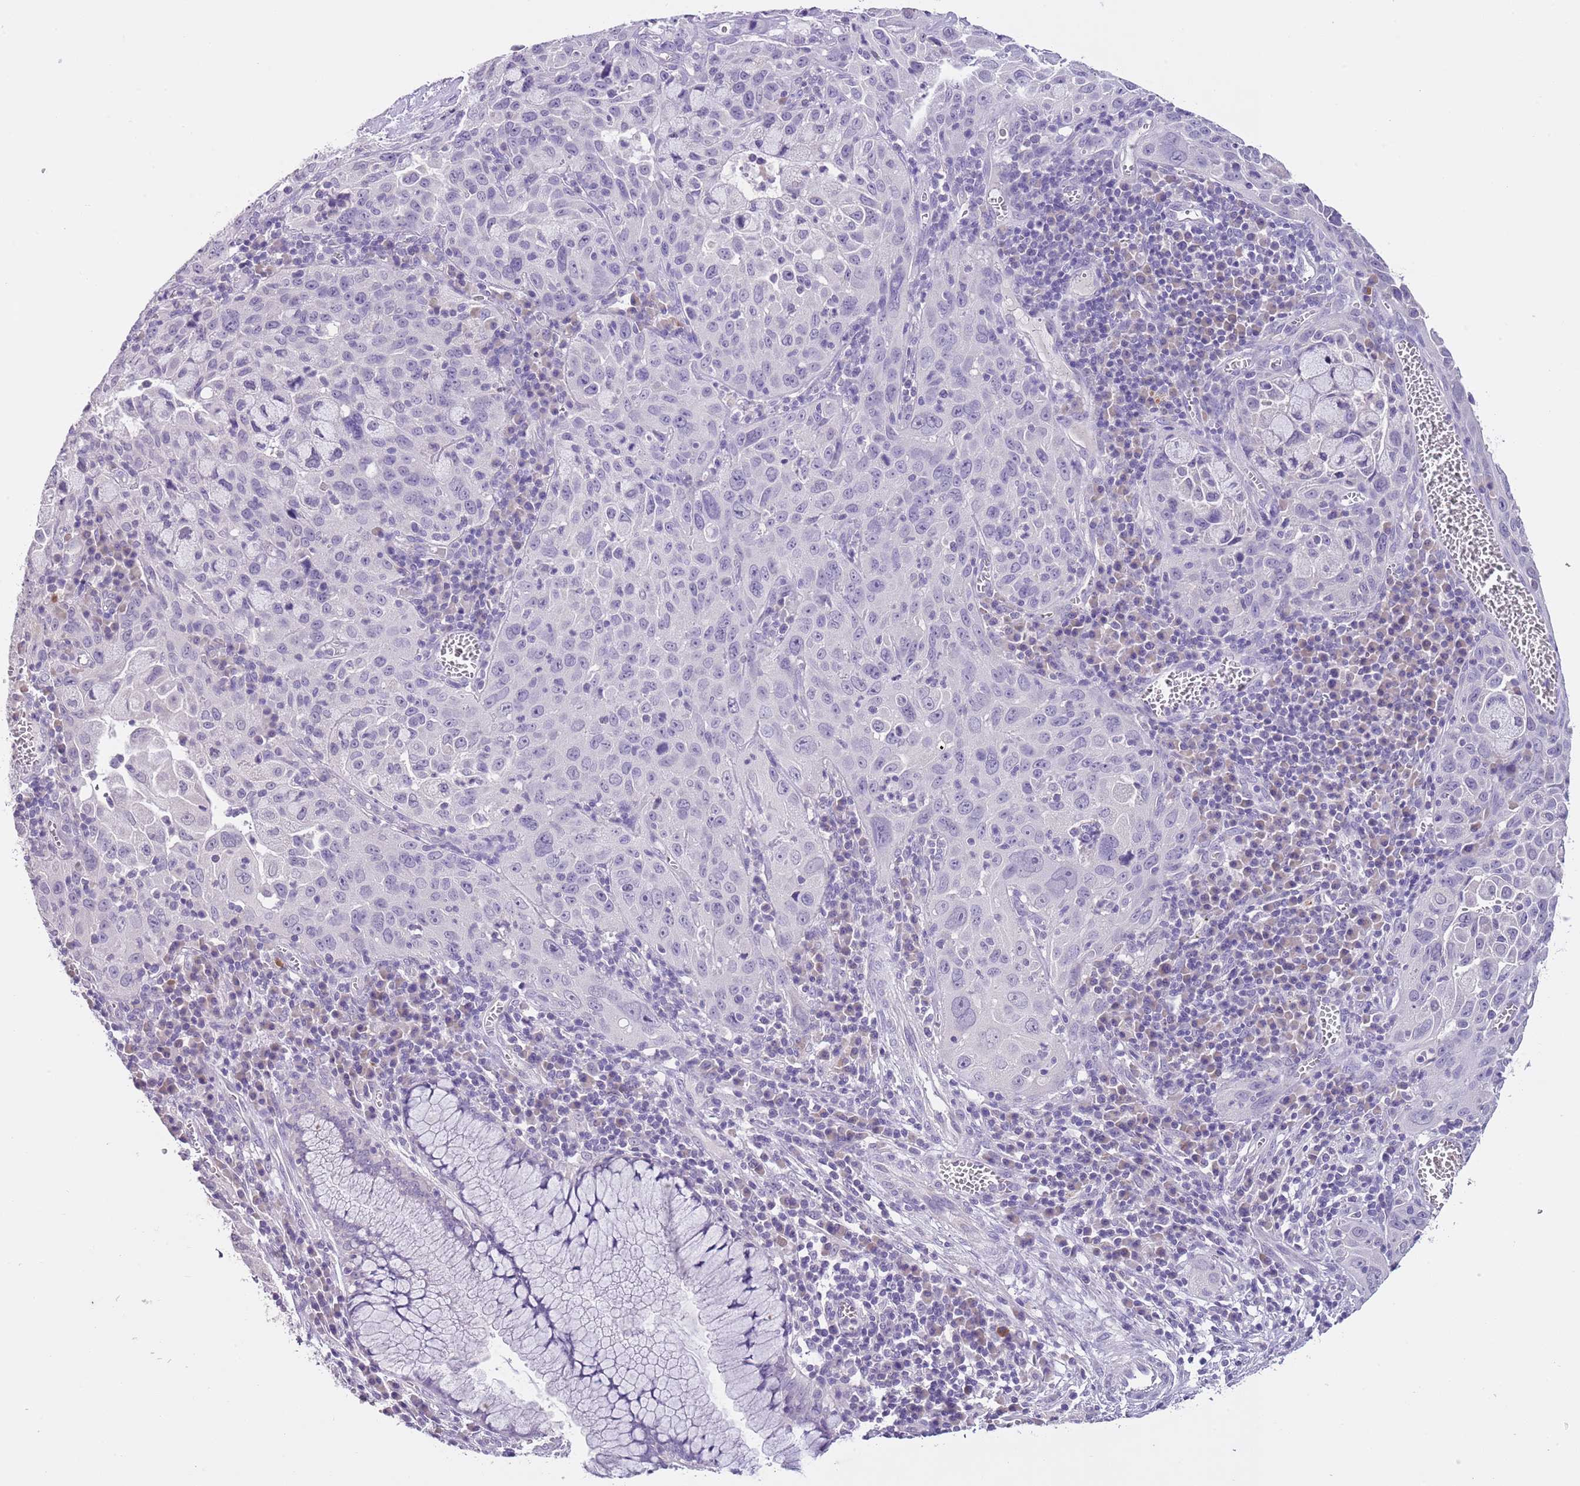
{"staining": {"intensity": "negative", "quantity": "none", "location": "none"}, "tissue": "cervical cancer", "cell_type": "Tumor cells", "image_type": "cancer", "snomed": [{"axis": "morphology", "description": "Squamous cell carcinoma, NOS"}, {"axis": "topography", "description": "Cervix"}], "caption": "There is no significant expression in tumor cells of cervical cancer (squamous cell carcinoma).", "gene": "SLC35E3", "patient": {"sex": "female", "age": 42}}